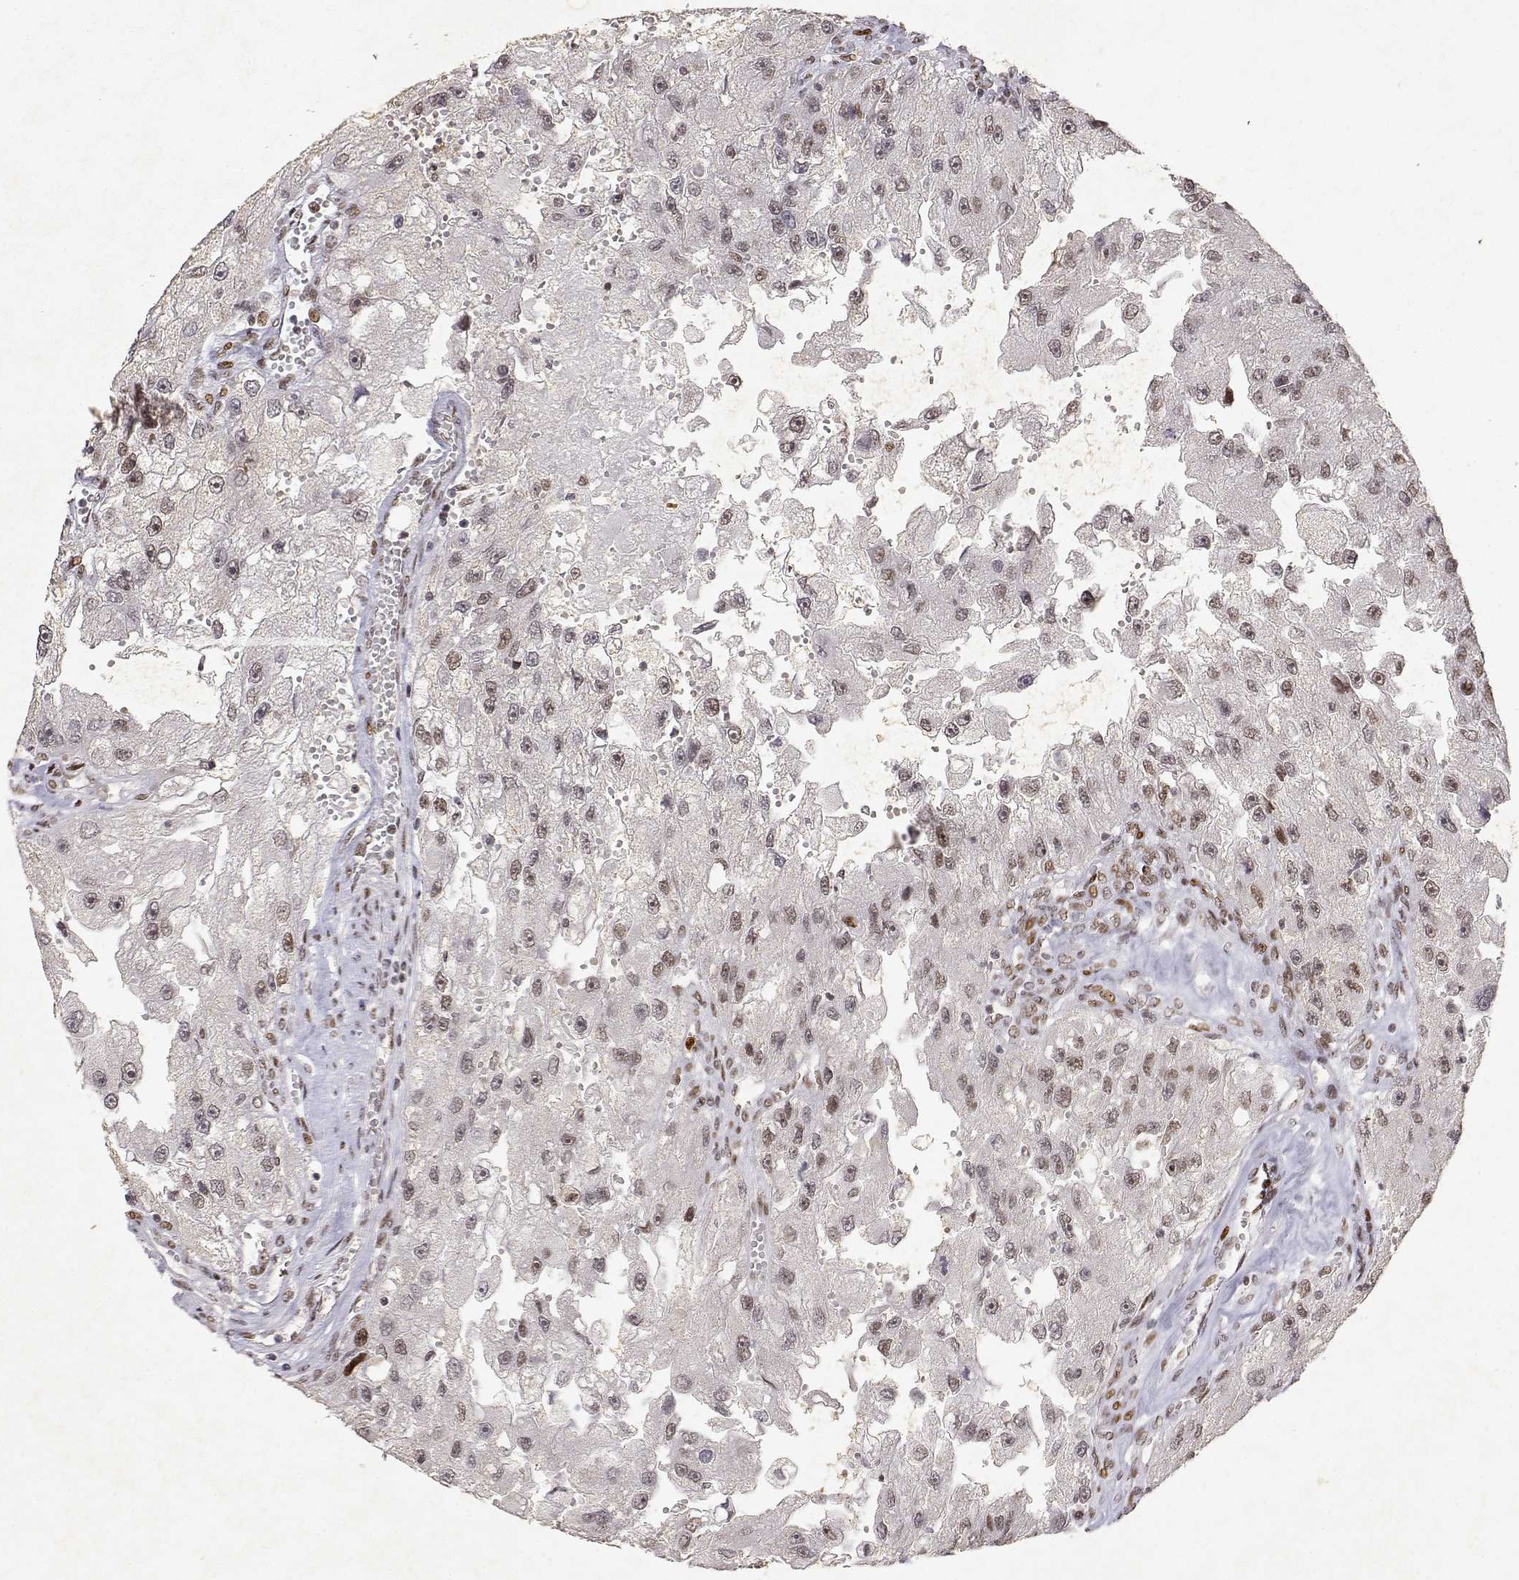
{"staining": {"intensity": "weak", "quantity": "25%-75%", "location": "nuclear"}, "tissue": "renal cancer", "cell_type": "Tumor cells", "image_type": "cancer", "snomed": [{"axis": "morphology", "description": "Adenocarcinoma, NOS"}, {"axis": "topography", "description": "Kidney"}], "caption": "Immunohistochemistry (IHC) (DAB) staining of human renal adenocarcinoma shows weak nuclear protein expression in about 25%-75% of tumor cells. Using DAB (brown) and hematoxylin (blue) stains, captured at high magnification using brightfield microscopy.", "gene": "RSF1", "patient": {"sex": "male", "age": 63}}